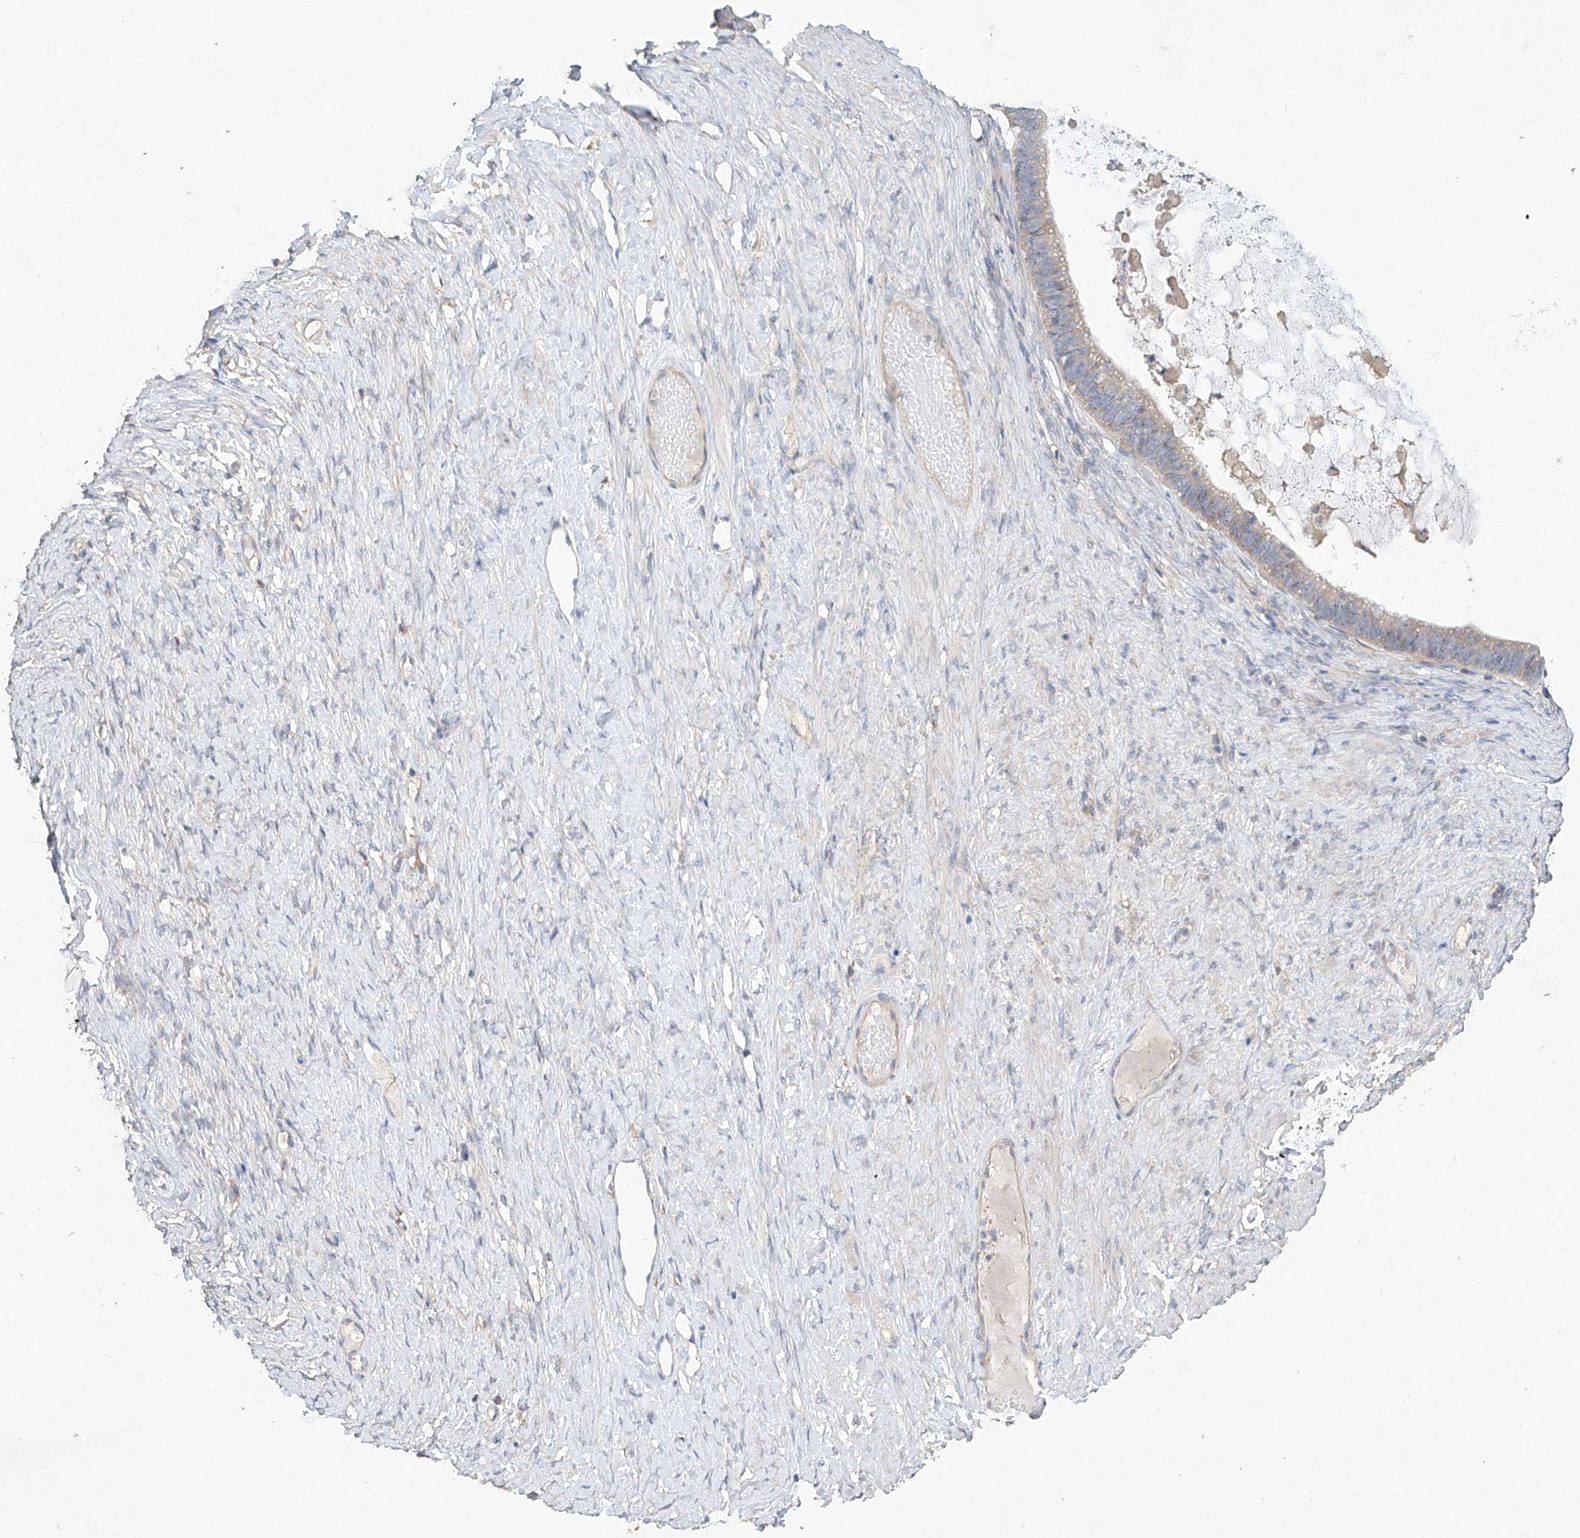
{"staining": {"intensity": "weak", "quantity": ">75%", "location": "cytoplasmic/membranous"}, "tissue": "ovarian cancer", "cell_type": "Tumor cells", "image_type": "cancer", "snomed": [{"axis": "morphology", "description": "Cystadenocarcinoma, mucinous, NOS"}, {"axis": "topography", "description": "Ovary"}], "caption": "Protein expression analysis of human ovarian cancer reveals weak cytoplasmic/membranous positivity in approximately >75% of tumor cells.", "gene": "AMD1", "patient": {"sex": "female", "age": 61}}